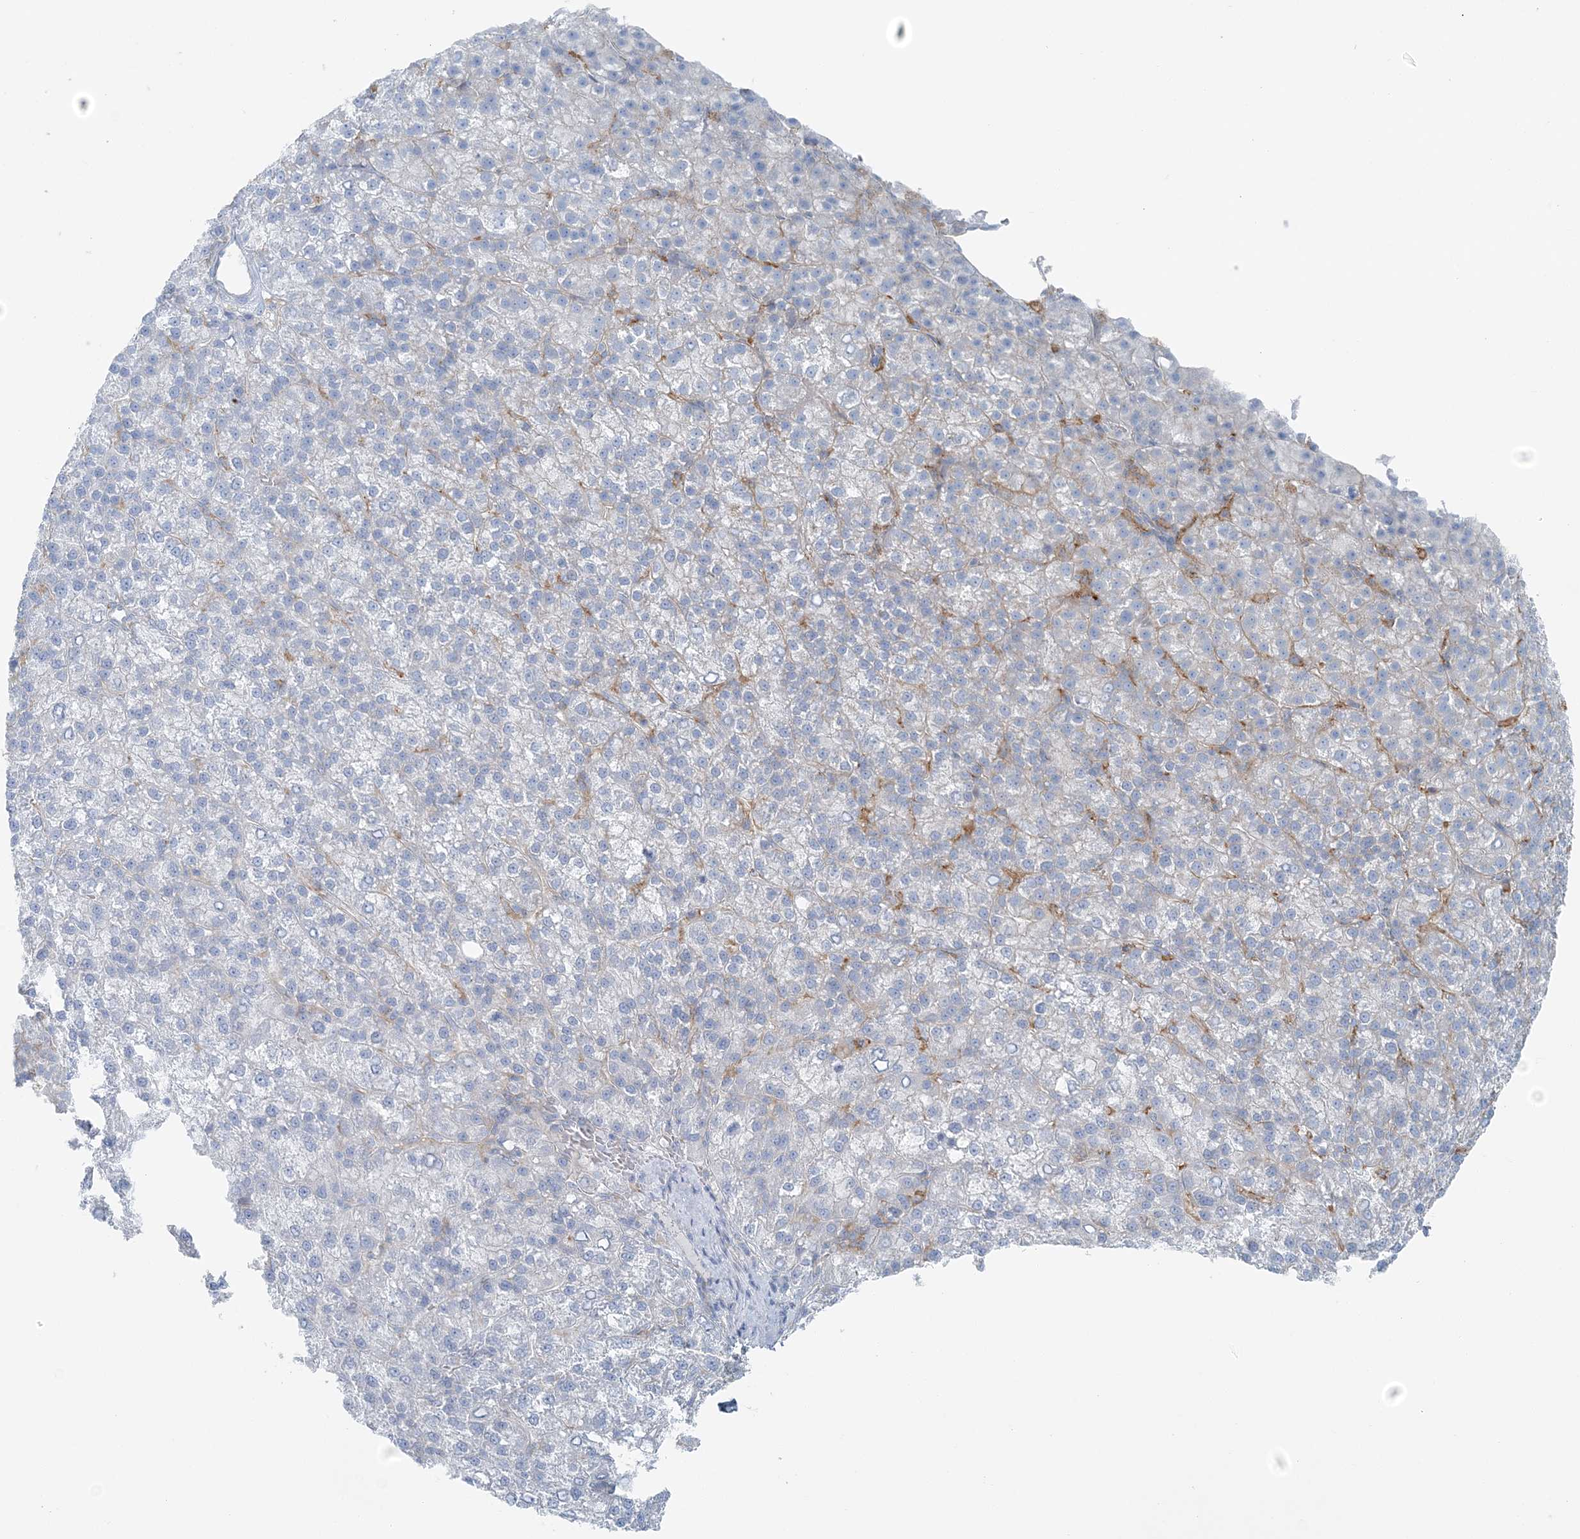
{"staining": {"intensity": "negative", "quantity": "none", "location": "none"}, "tissue": "liver cancer", "cell_type": "Tumor cells", "image_type": "cancer", "snomed": [{"axis": "morphology", "description": "Carcinoma, Hepatocellular, NOS"}, {"axis": "topography", "description": "Liver"}], "caption": "Image shows no protein expression in tumor cells of liver hepatocellular carcinoma tissue.", "gene": "SNX2", "patient": {"sex": "female", "age": 58}}